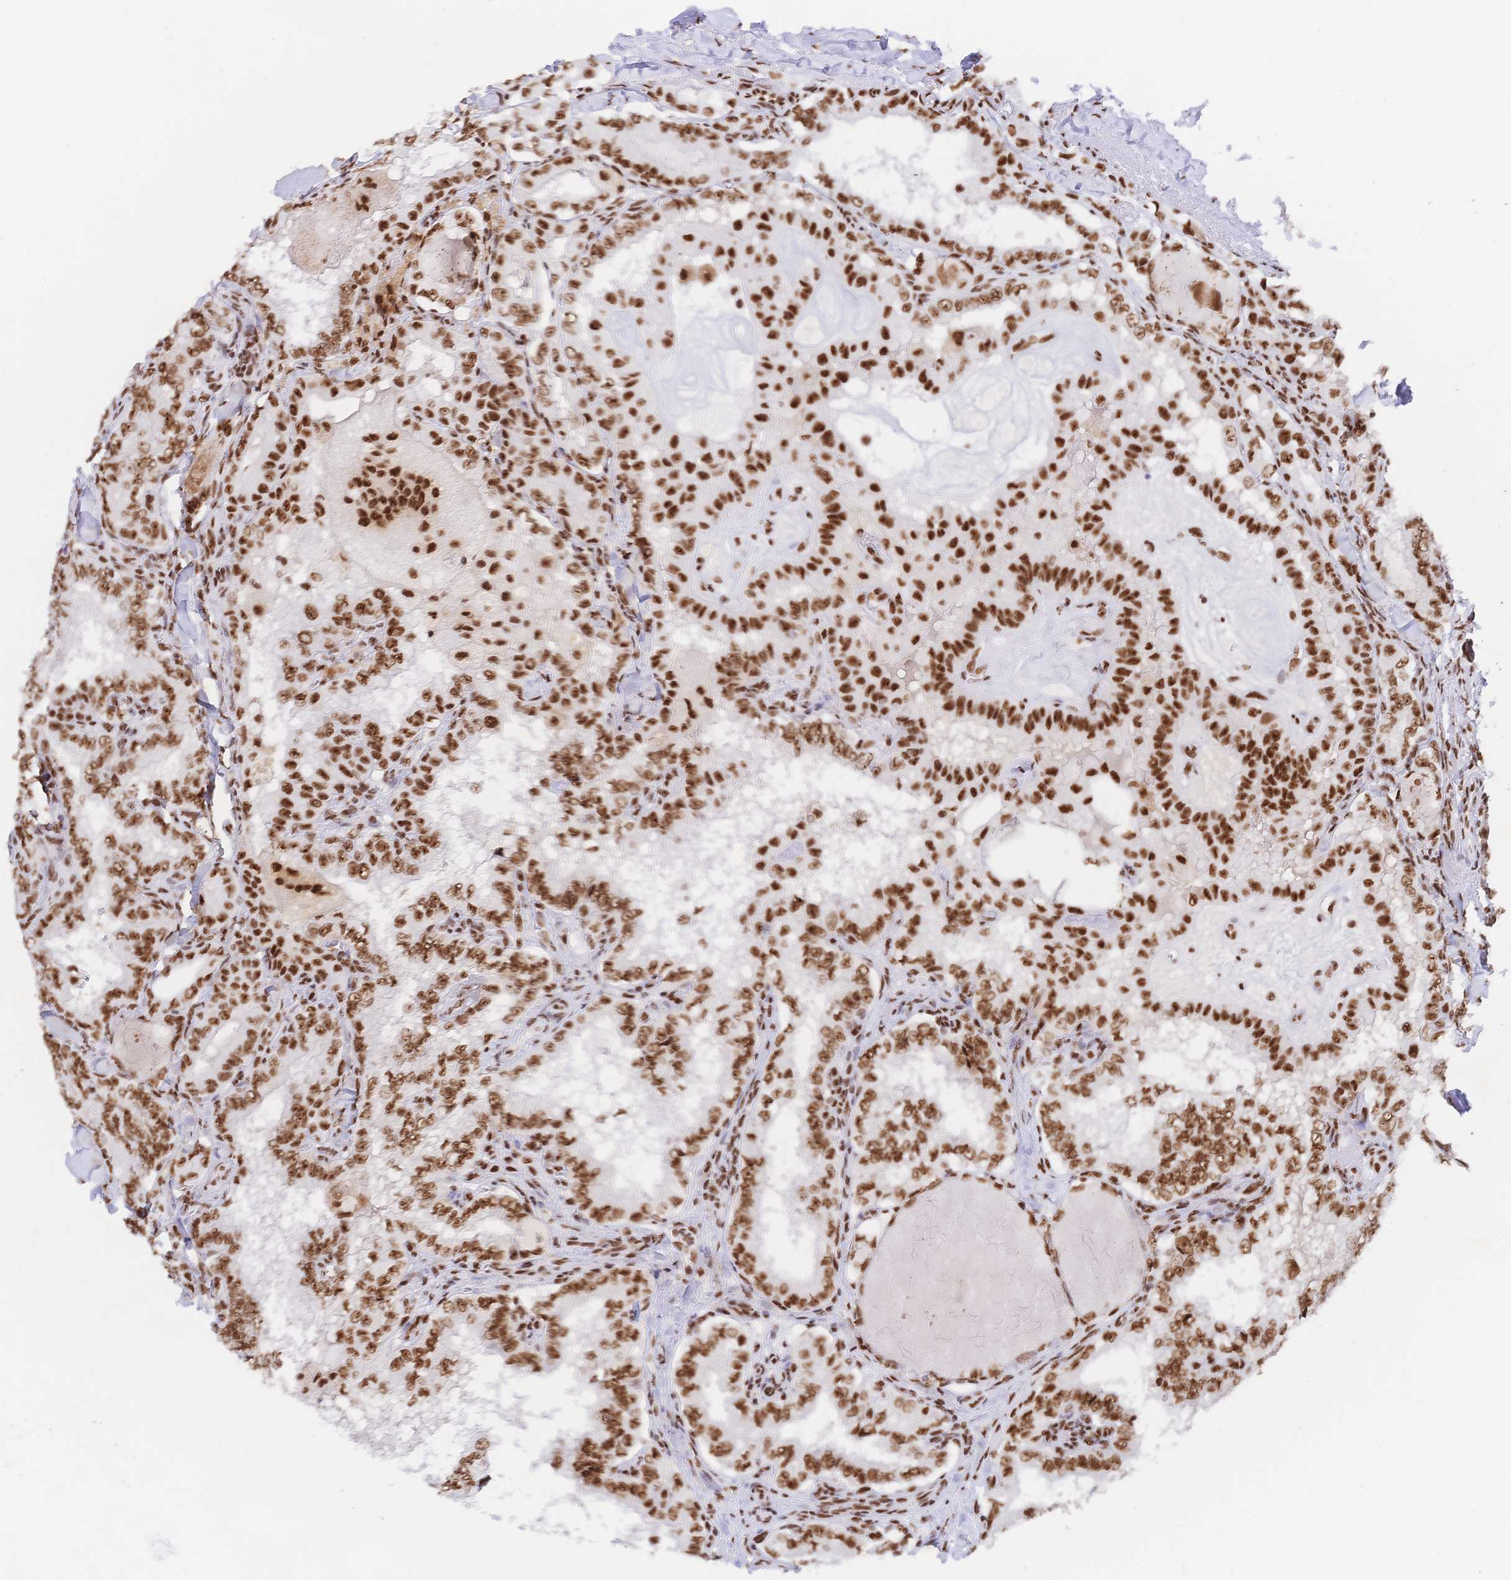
{"staining": {"intensity": "strong", "quantity": ">75%", "location": "nuclear"}, "tissue": "thyroid cancer", "cell_type": "Tumor cells", "image_type": "cancer", "snomed": [{"axis": "morphology", "description": "Papillary adenocarcinoma, NOS"}, {"axis": "topography", "description": "Thyroid gland"}], "caption": "Immunohistochemistry micrograph of thyroid cancer stained for a protein (brown), which reveals high levels of strong nuclear staining in approximately >75% of tumor cells.", "gene": "SRSF1", "patient": {"sex": "female", "age": 75}}